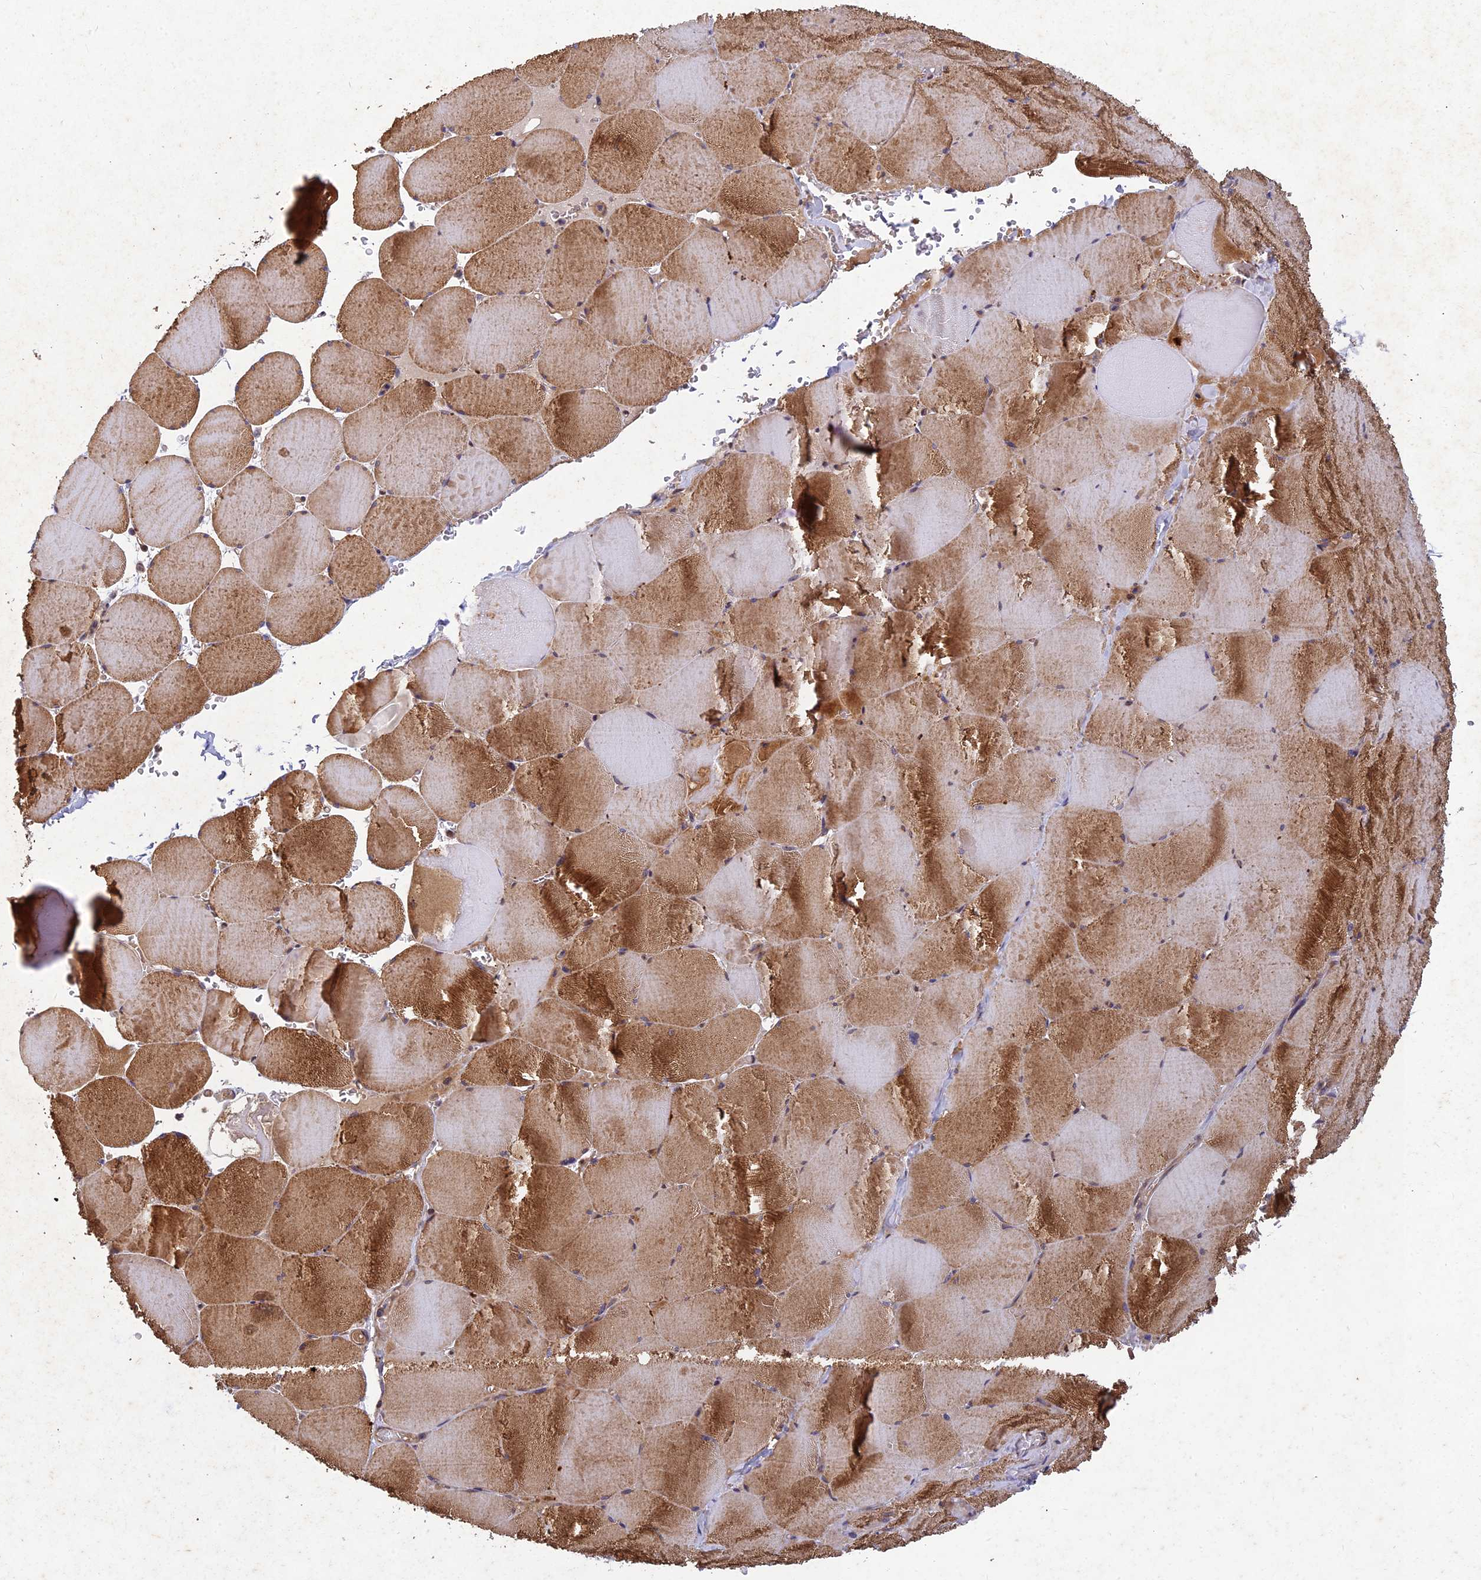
{"staining": {"intensity": "strong", "quantity": ">75%", "location": "cytoplasmic/membranous"}, "tissue": "skeletal muscle", "cell_type": "Myocytes", "image_type": "normal", "snomed": [{"axis": "morphology", "description": "Normal tissue, NOS"}, {"axis": "topography", "description": "Skeletal muscle"}, {"axis": "topography", "description": "Head-Neck"}], "caption": "Skeletal muscle stained with DAB immunohistochemistry (IHC) displays high levels of strong cytoplasmic/membranous positivity in about >75% of myocytes. (IHC, brightfield microscopy, high magnification).", "gene": "PIKFYVE", "patient": {"sex": "male", "age": 66}}